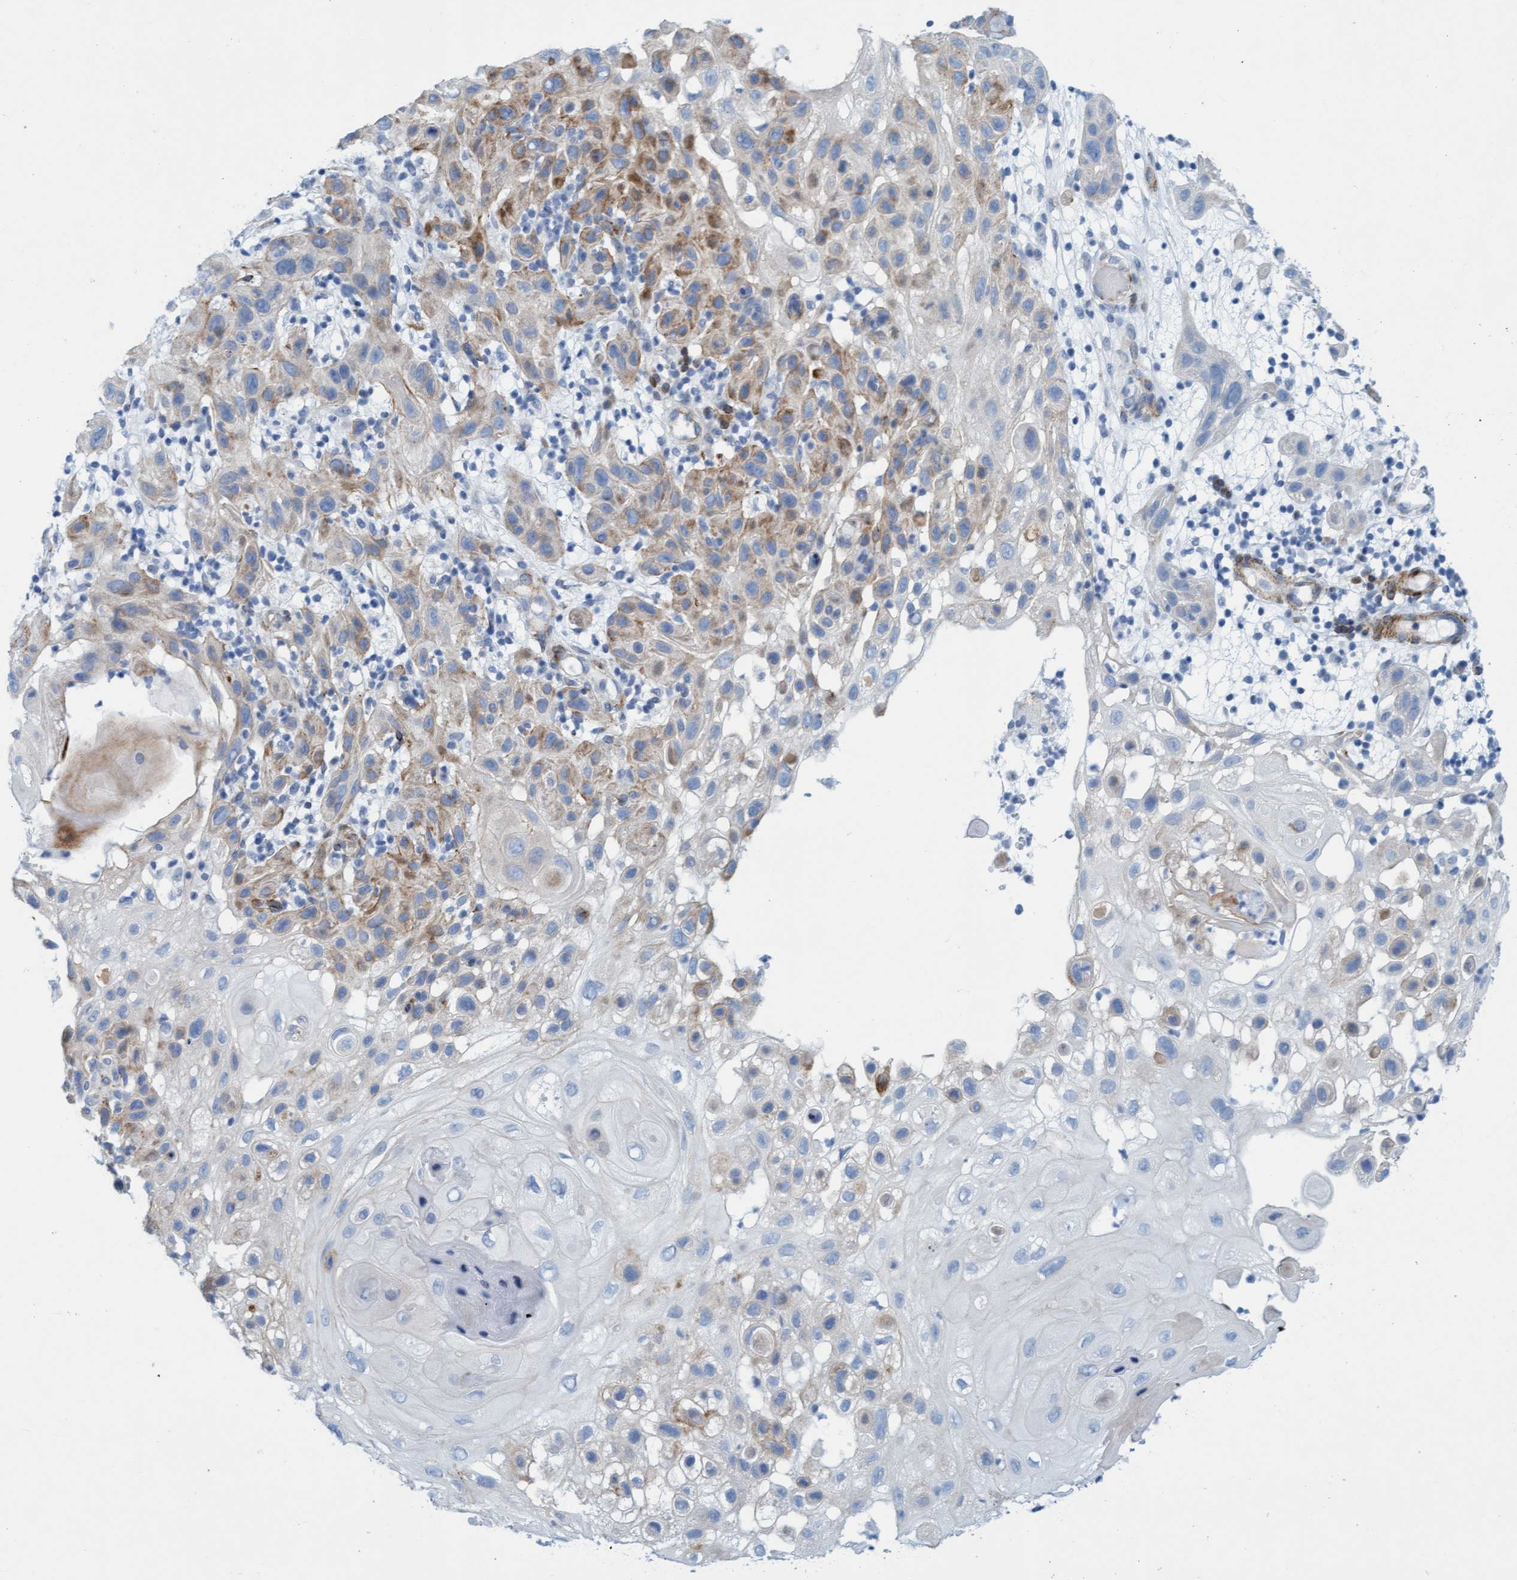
{"staining": {"intensity": "moderate", "quantity": "<25%", "location": "cytoplasmic/membranous"}, "tissue": "skin cancer", "cell_type": "Tumor cells", "image_type": "cancer", "snomed": [{"axis": "morphology", "description": "Squamous cell carcinoma, NOS"}, {"axis": "topography", "description": "Skin"}], "caption": "This is an image of immunohistochemistry staining of skin cancer, which shows moderate positivity in the cytoplasmic/membranous of tumor cells.", "gene": "MTFR1", "patient": {"sex": "female", "age": 96}}